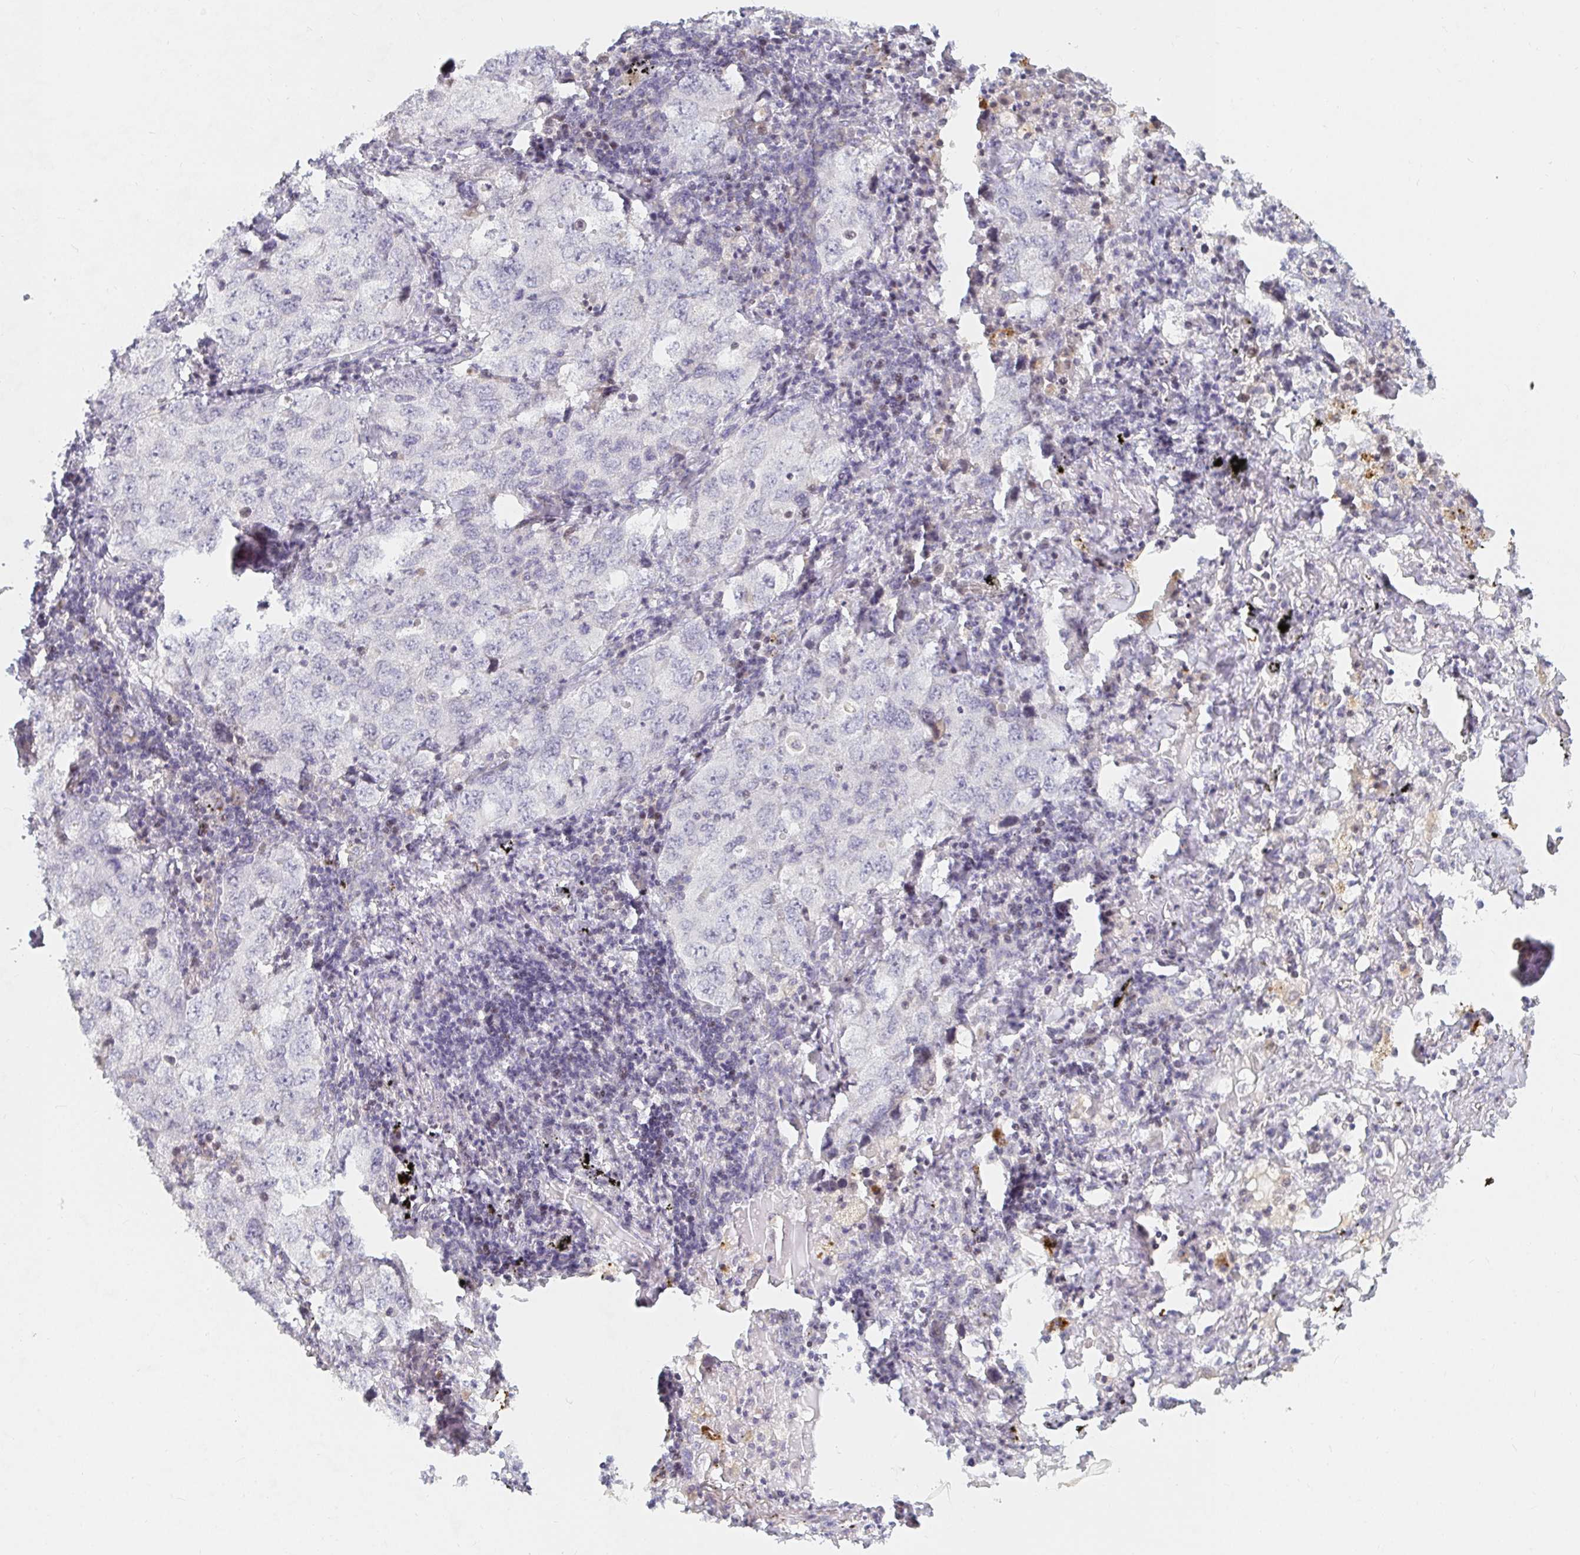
{"staining": {"intensity": "negative", "quantity": "none", "location": "none"}, "tissue": "lung cancer", "cell_type": "Tumor cells", "image_type": "cancer", "snomed": [{"axis": "morphology", "description": "Adenocarcinoma, NOS"}, {"axis": "topography", "description": "Lung"}], "caption": "This is an IHC micrograph of human lung cancer. There is no positivity in tumor cells.", "gene": "NME9", "patient": {"sex": "female", "age": 57}}